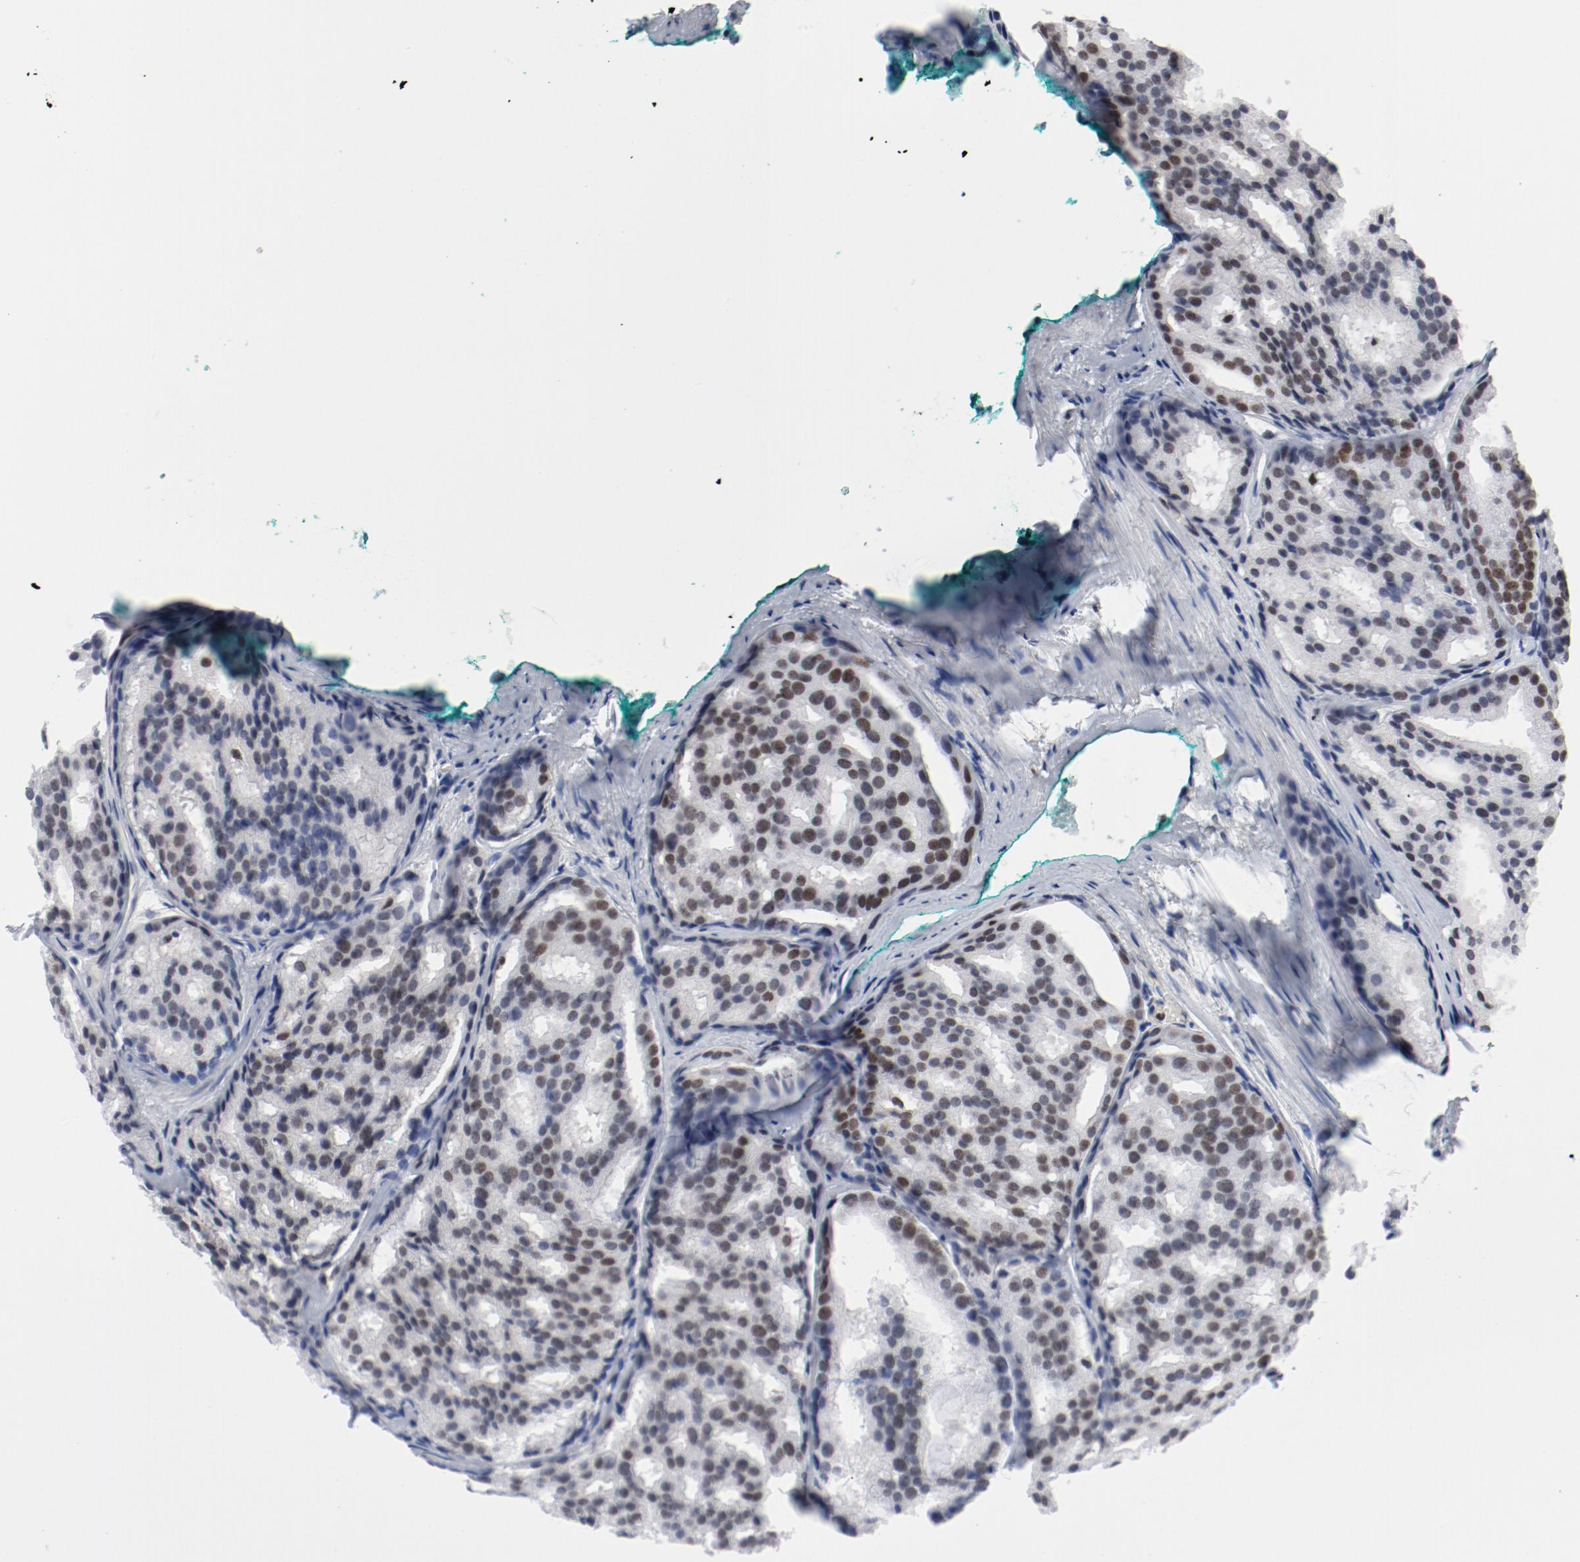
{"staining": {"intensity": "moderate", "quantity": ">75%", "location": "nuclear"}, "tissue": "prostate cancer", "cell_type": "Tumor cells", "image_type": "cancer", "snomed": [{"axis": "morphology", "description": "Adenocarcinoma, High grade"}, {"axis": "topography", "description": "Prostate"}], "caption": "Immunohistochemistry image of human adenocarcinoma (high-grade) (prostate) stained for a protein (brown), which shows medium levels of moderate nuclear staining in approximately >75% of tumor cells.", "gene": "ARNT", "patient": {"sex": "male", "age": 64}}